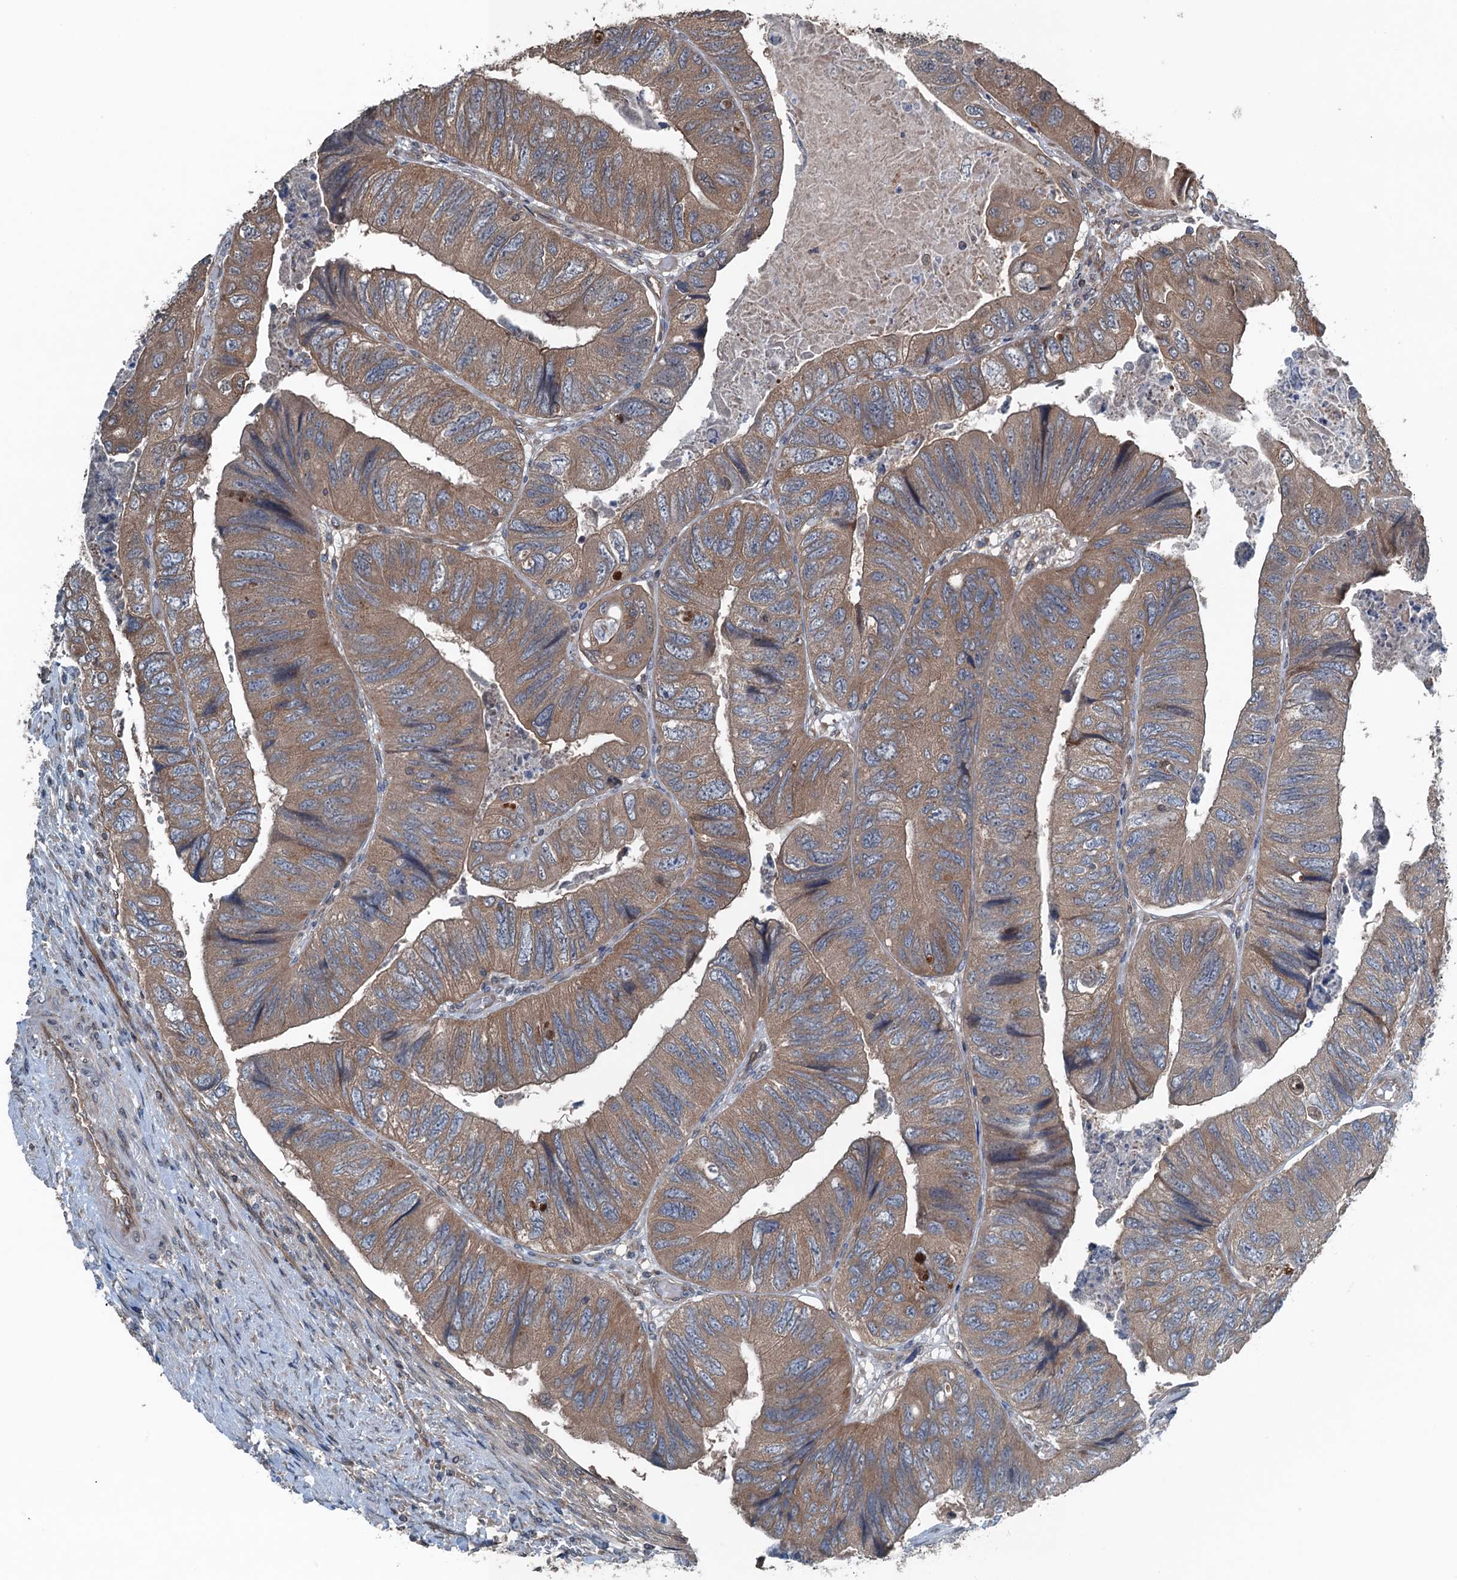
{"staining": {"intensity": "moderate", "quantity": ">75%", "location": "cytoplasmic/membranous"}, "tissue": "colorectal cancer", "cell_type": "Tumor cells", "image_type": "cancer", "snomed": [{"axis": "morphology", "description": "Adenocarcinoma, NOS"}, {"axis": "topography", "description": "Rectum"}], "caption": "An image of human colorectal cancer (adenocarcinoma) stained for a protein demonstrates moderate cytoplasmic/membranous brown staining in tumor cells. The staining is performed using DAB brown chromogen to label protein expression. The nuclei are counter-stained blue using hematoxylin.", "gene": "TRAPPC8", "patient": {"sex": "male", "age": 63}}